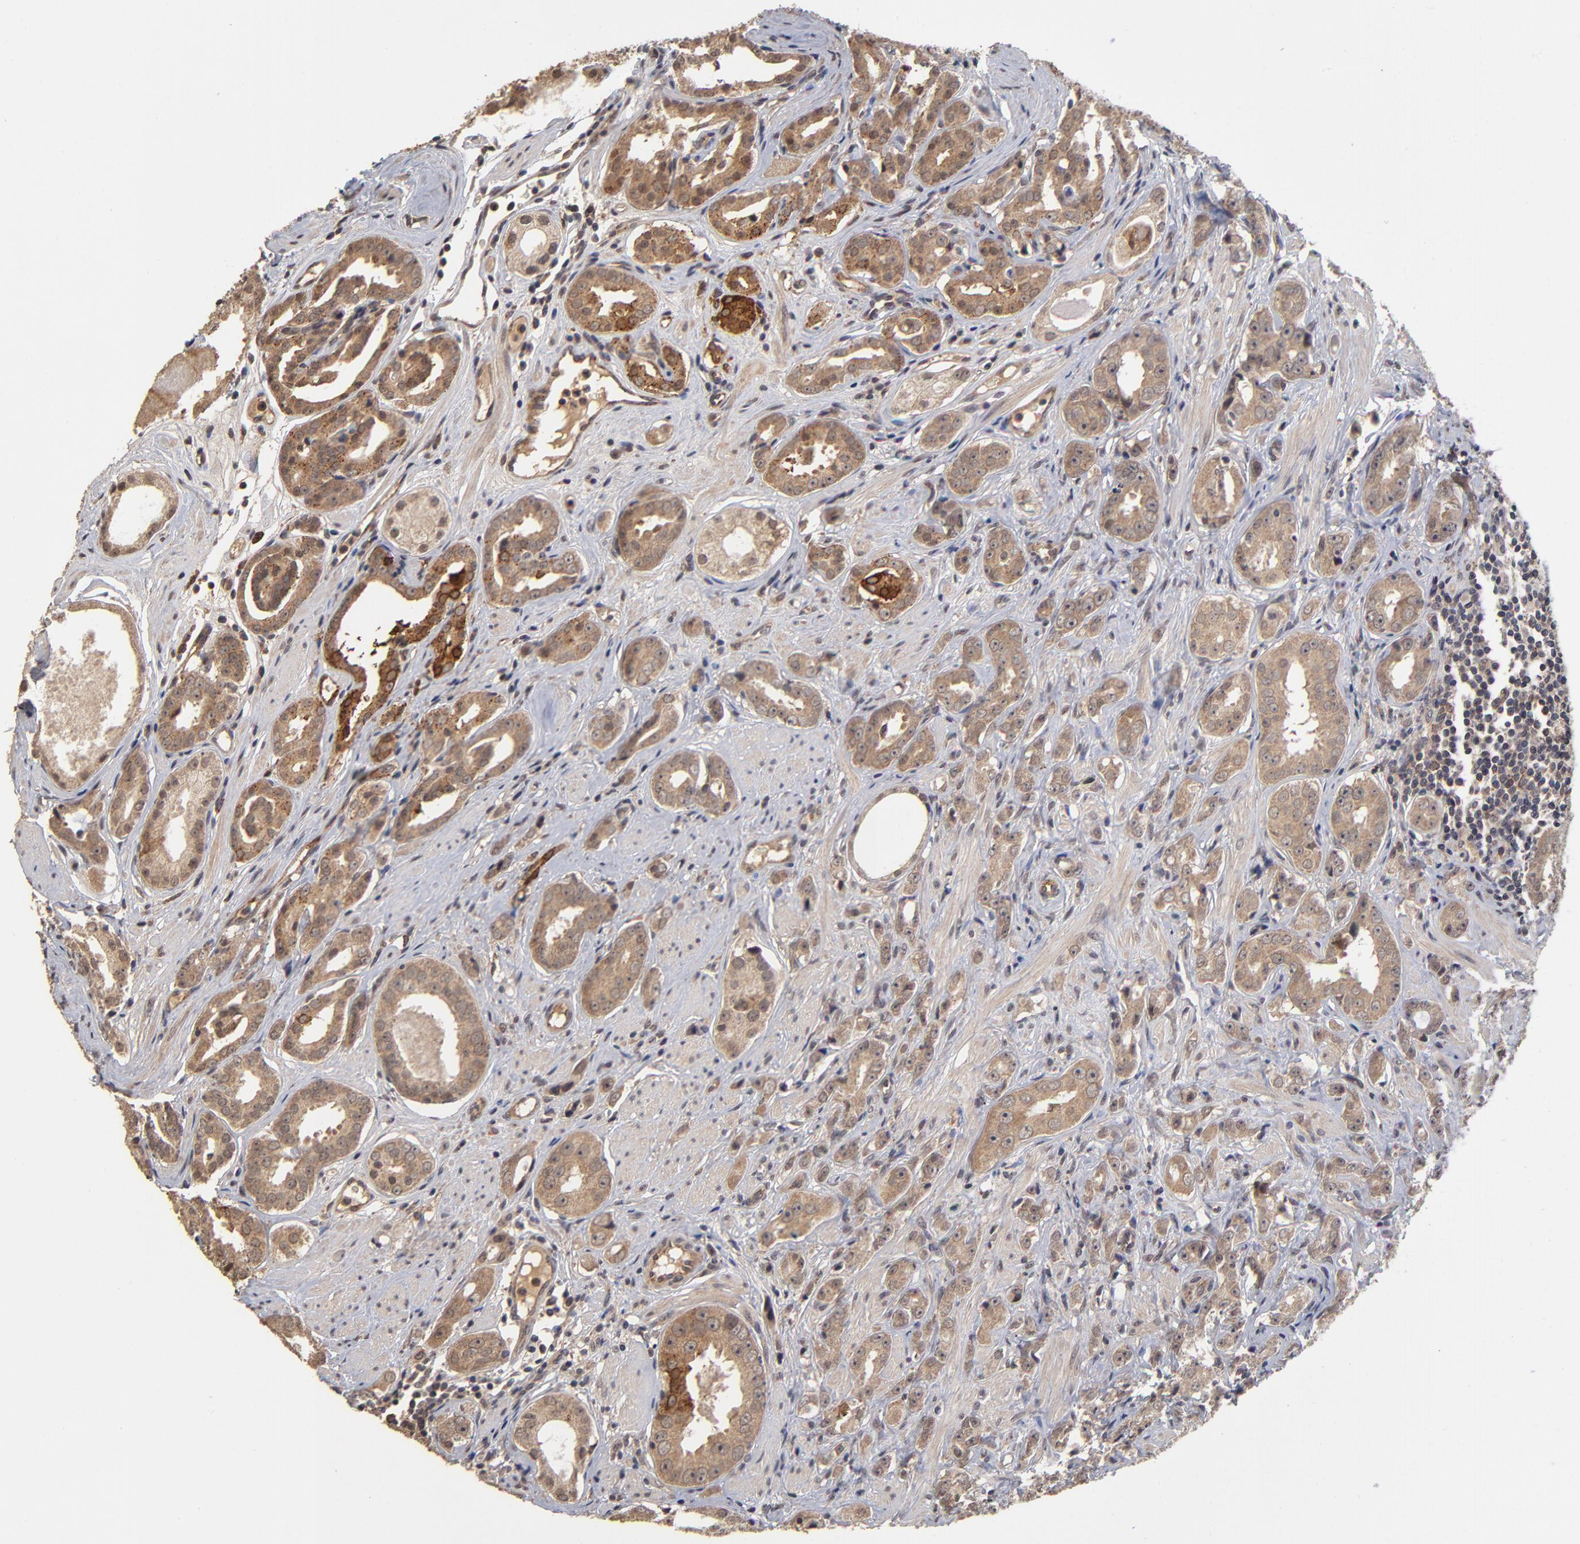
{"staining": {"intensity": "moderate", "quantity": ">75%", "location": "cytoplasmic/membranous"}, "tissue": "prostate cancer", "cell_type": "Tumor cells", "image_type": "cancer", "snomed": [{"axis": "morphology", "description": "Adenocarcinoma, Medium grade"}, {"axis": "topography", "description": "Prostate"}], "caption": "Immunohistochemical staining of adenocarcinoma (medium-grade) (prostate) demonstrates medium levels of moderate cytoplasmic/membranous positivity in about >75% of tumor cells.", "gene": "ASB8", "patient": {"sex": "male", "age": 53}}